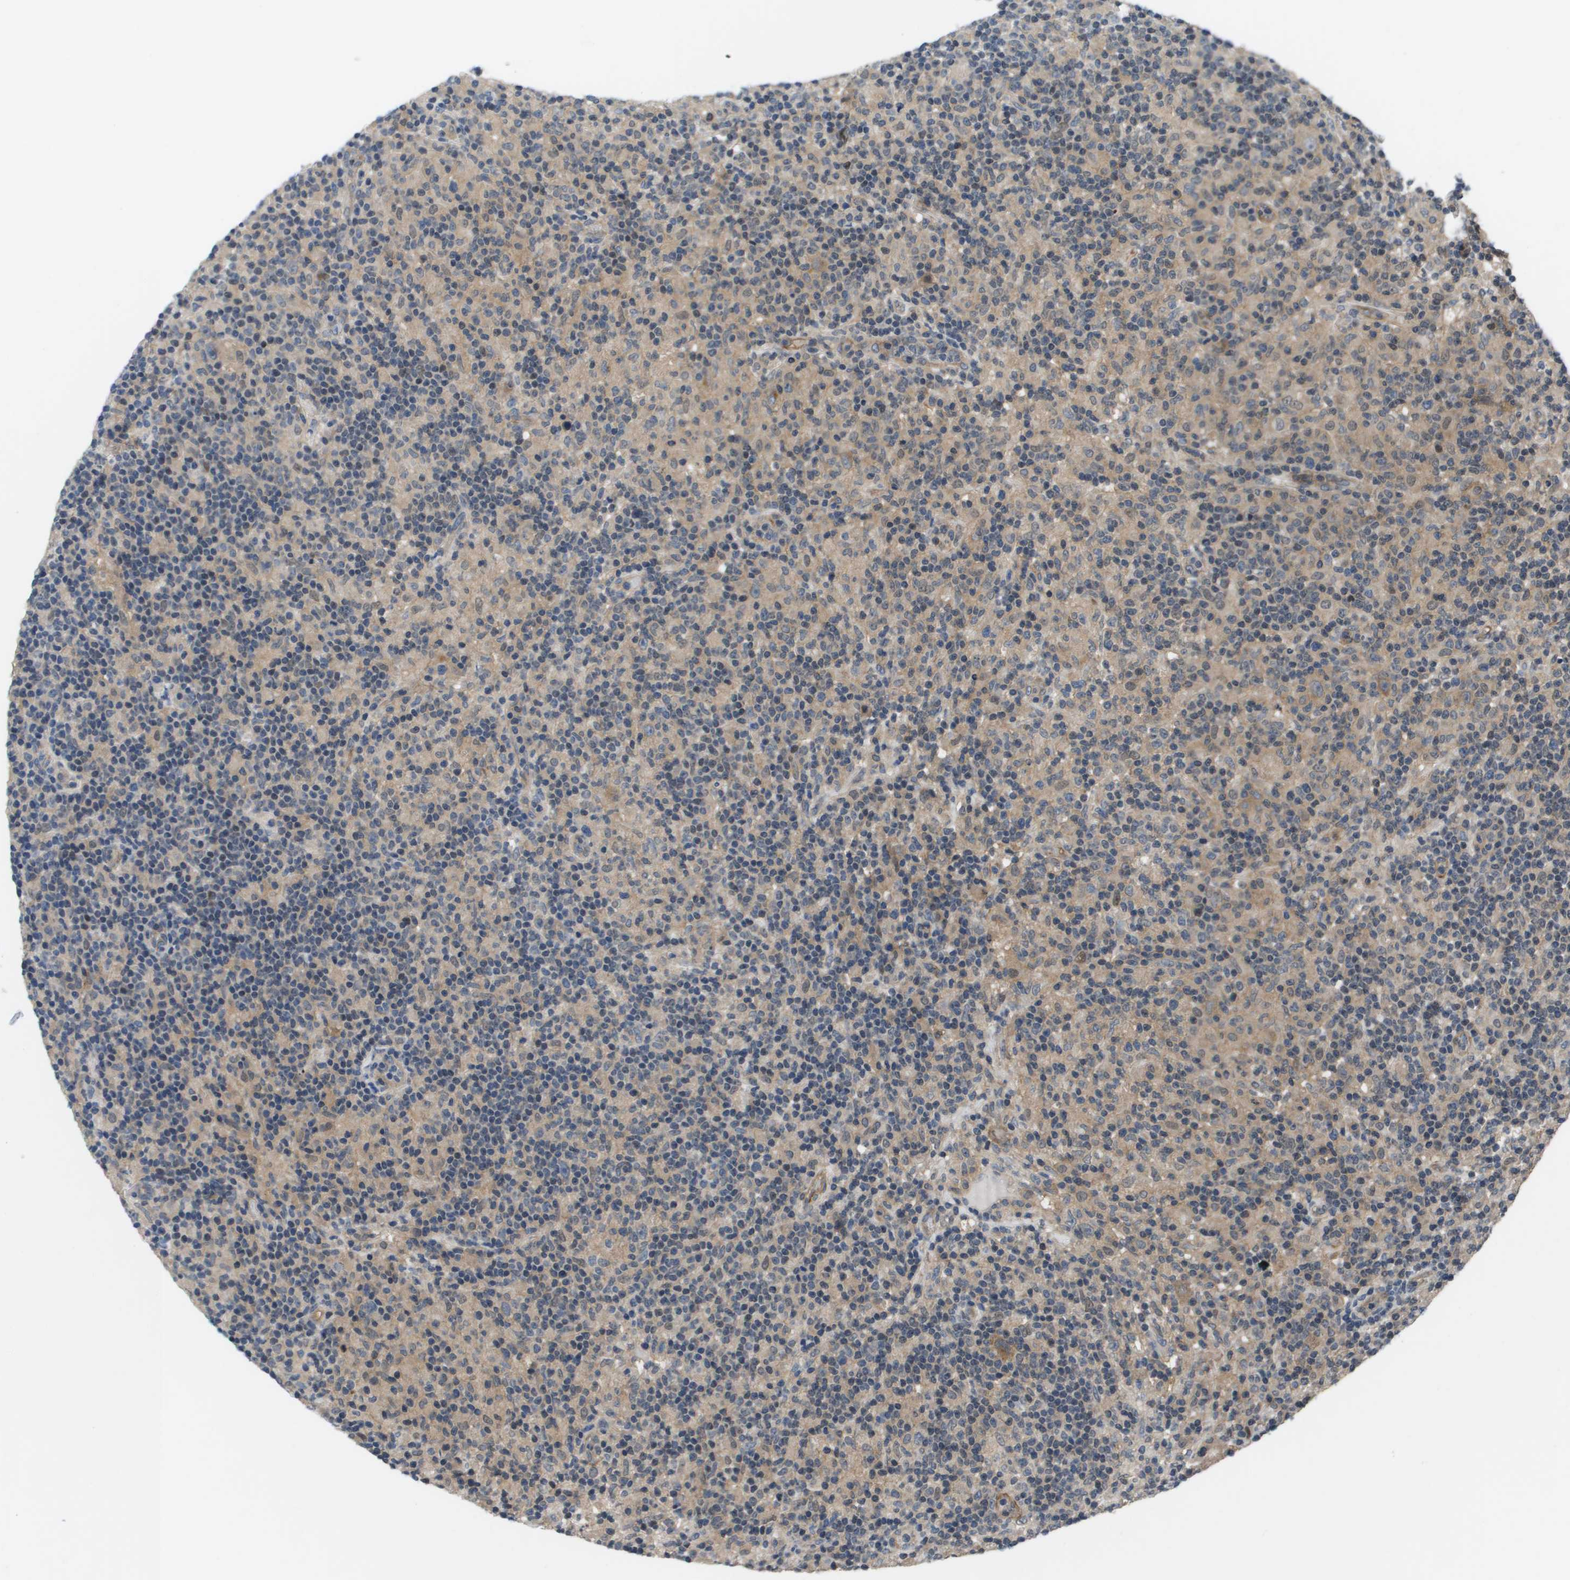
{"staining": {"intensity": "weak", "quantity": "25%-75%", "location": "cytoplasmic/membranous"}, "tissue": "lymphoma", "cell_type": "Tumor cells", "image_type": "cancer", "snomed": [{"axis": "morphology", "description": "Hodgkin's disease, NOS"}, {"axis": "topography", "description": "Lymph node"}], "caption": "Hodgkin's disease tissue reveals weak cytoplasmic/membranous positivity in approximately 25%-75% of tumor cells, visualized by immunohistochemistry.", "gene": "ENPP5", "patient": {"sex": "male", "age": 70}}